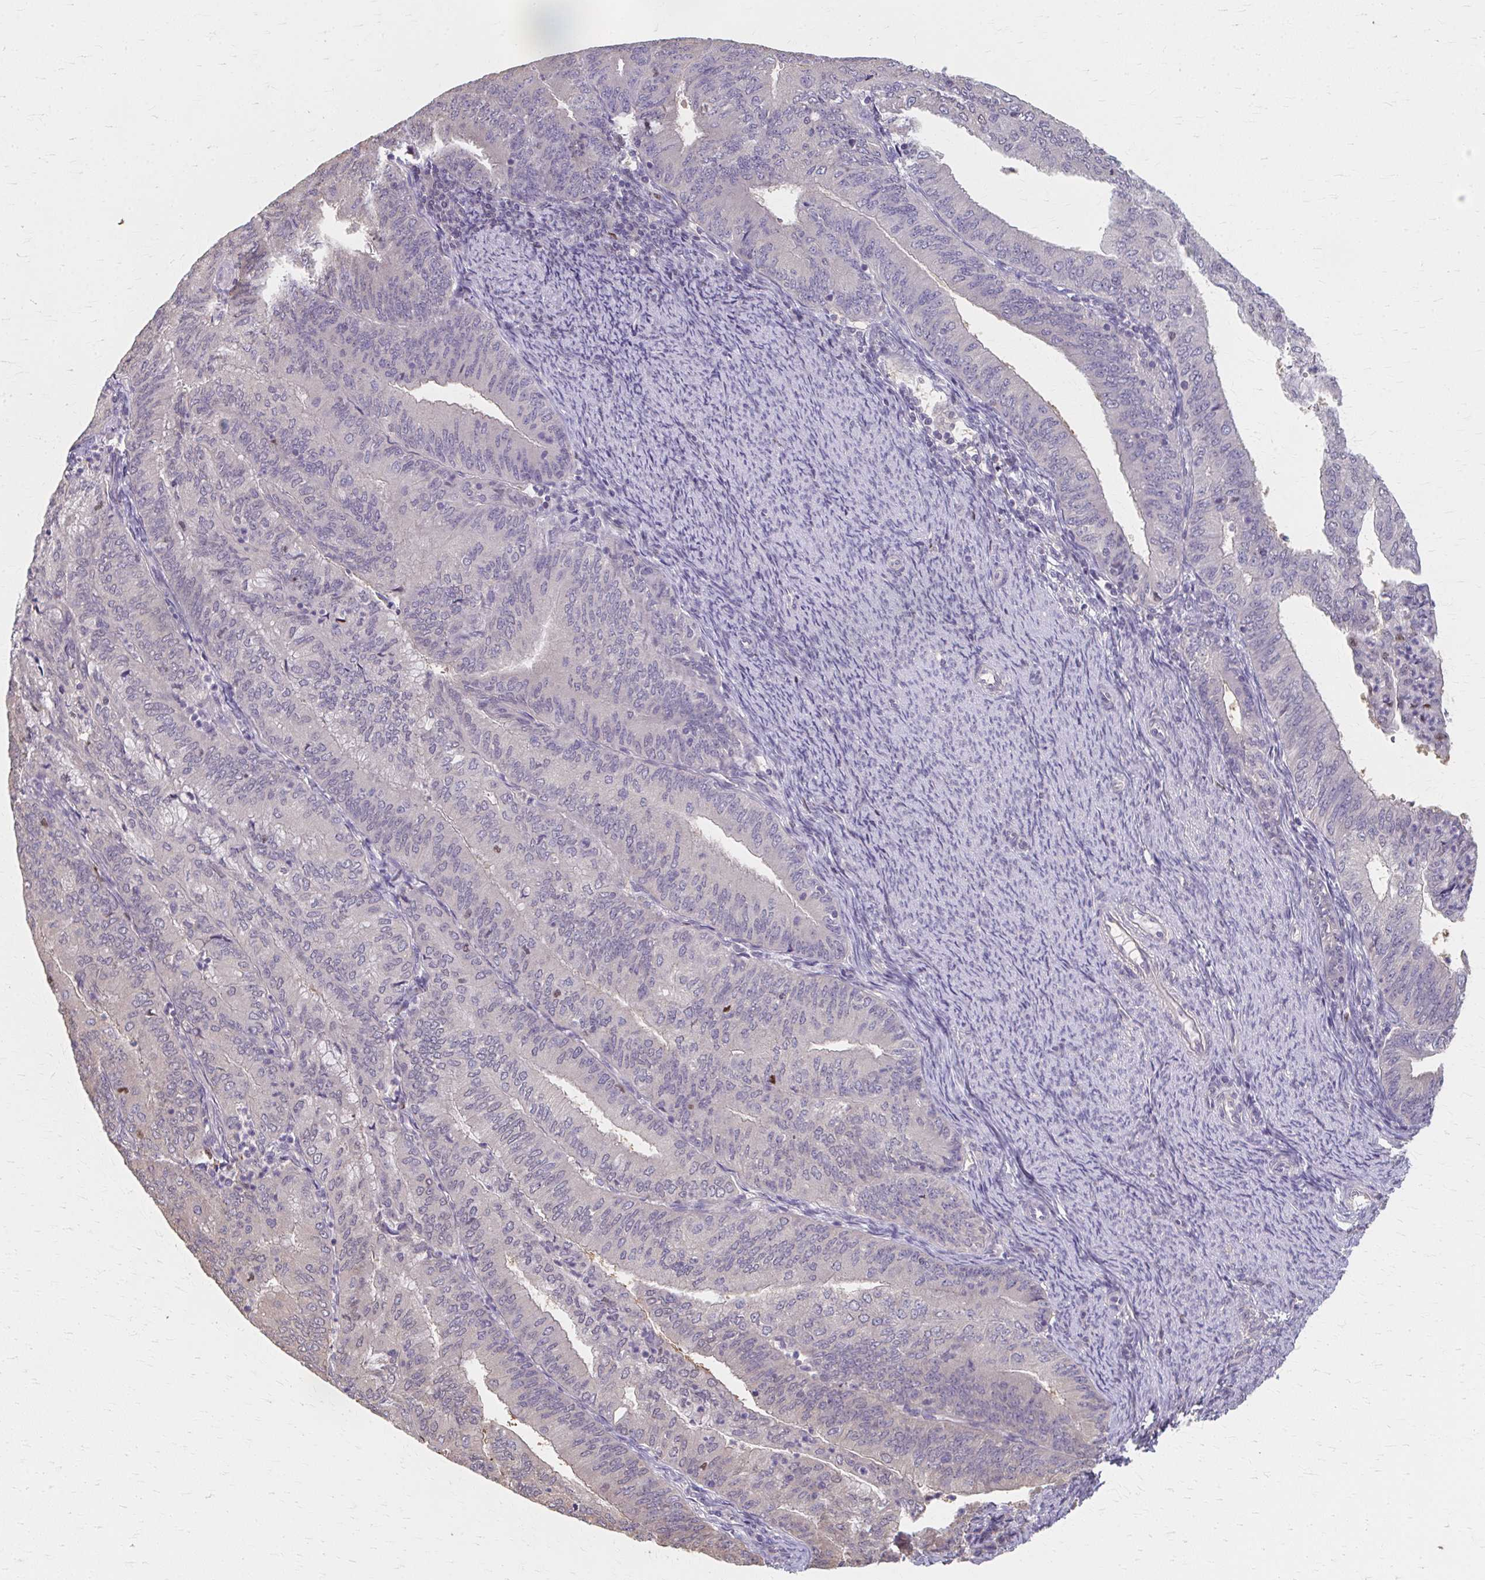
{"staining": {"intensity": "negative", "quantity": "none", "location": "none"}, "tissue": "endometrial cancer", "cell_type": "Tumor cells", "image_type": "cancer", "snomed": [{"axis": "morphology", "description": "Adenocarcinoma, NOS"}, {"axis": "topography", "description": "Endometrium"}], "caption": "Endometrial cancer stained for a protein using immunohistochemistry displays no expression tumor cells.", "gene": "RABGAP1L", "patient": {"sex": "female", "age": 57}}